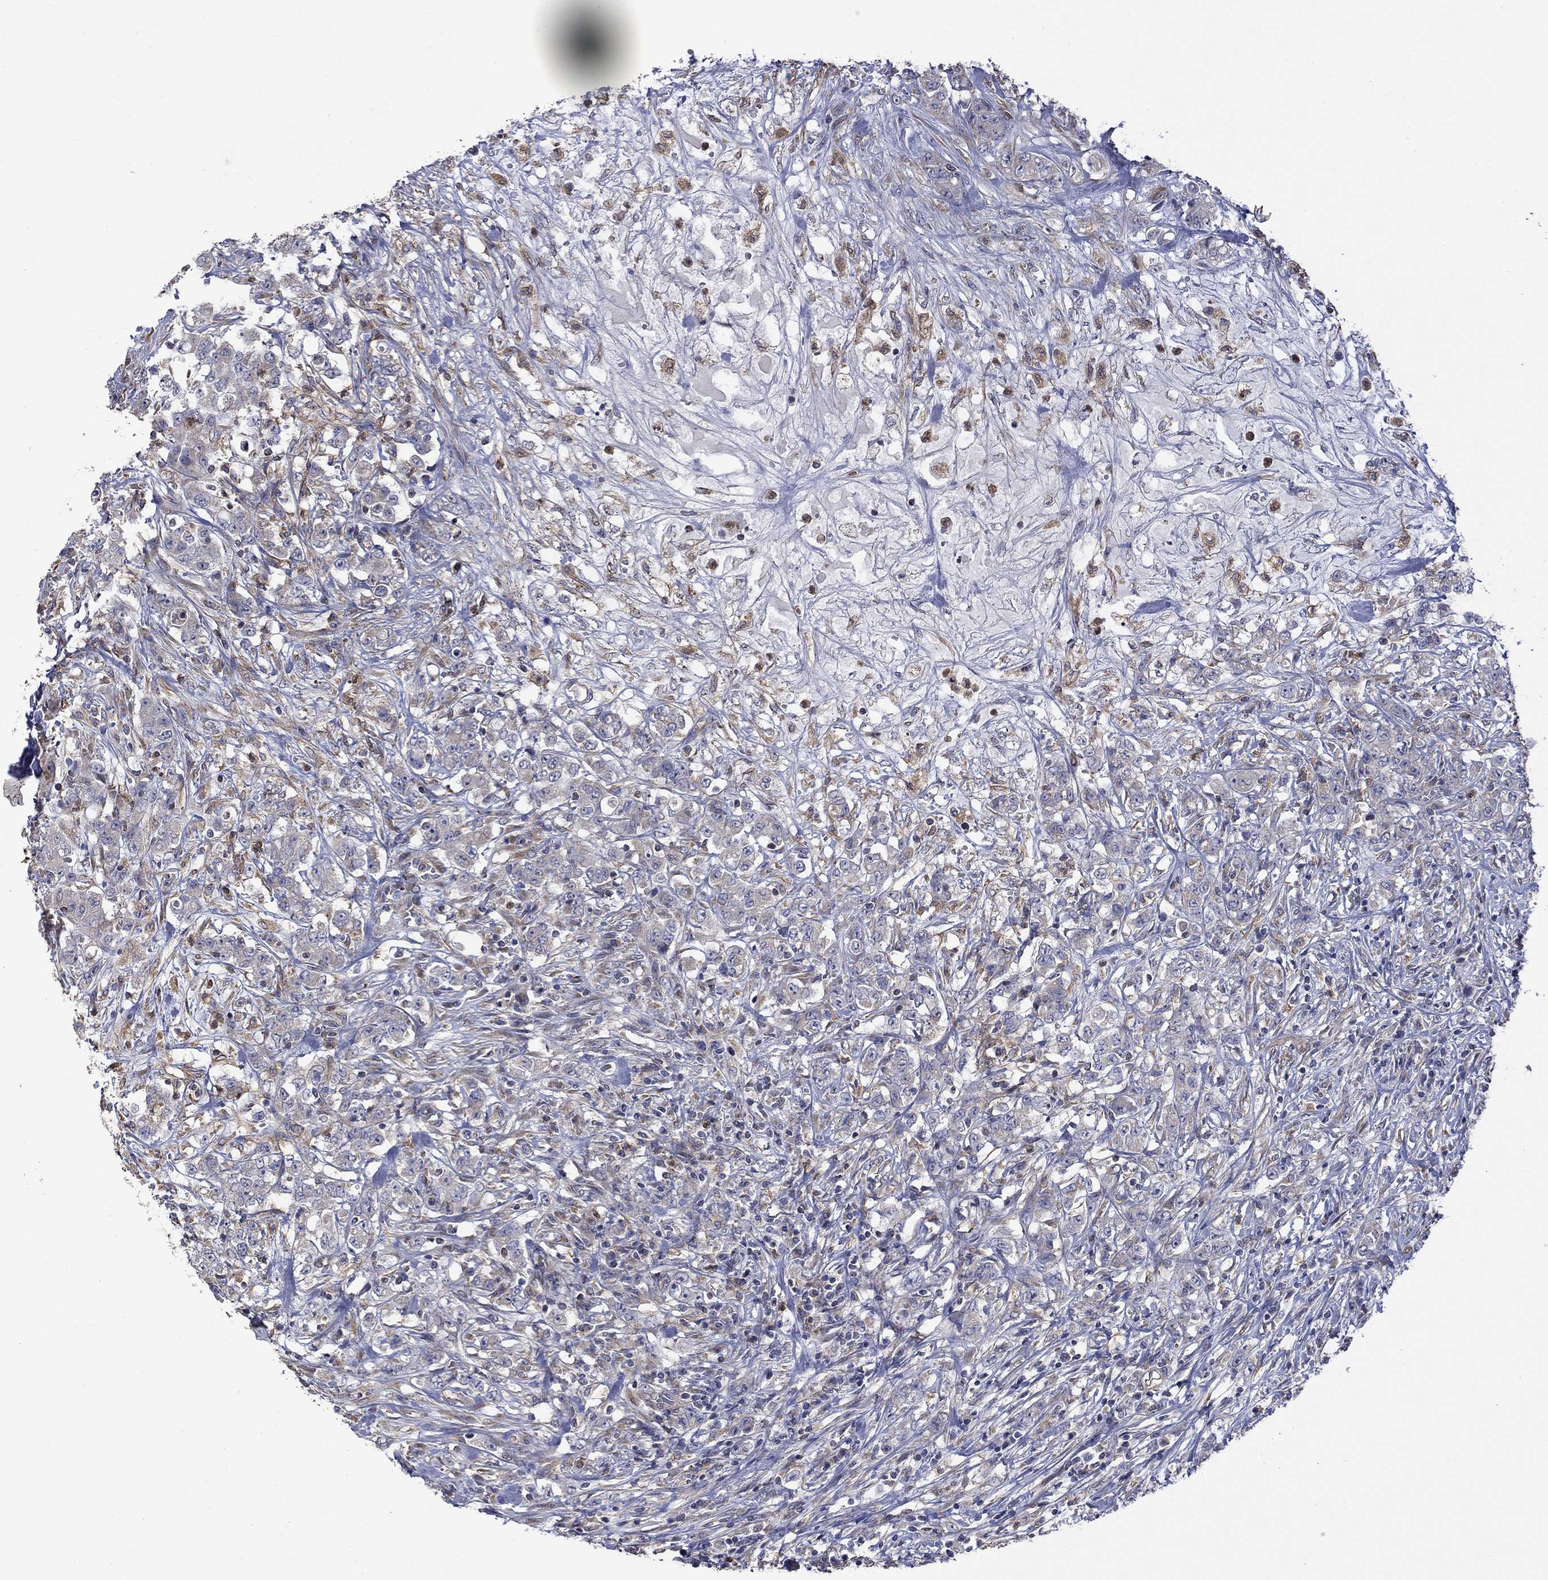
{"staining": {"intensity": "negative", "quantity": "none", "location": "none"}, "tissue": "colorectal cancer", "cell_type": "Tumor cells", "image_type": "cancer", "snomed": [{"axis": "morphology", "description": "Adenocarcinoma, NOS"}, {"axis": "topography", "description": "Colon"}], "caption": "Tumor cells are negative for protein expression in human colorectal adenocarcinoma.", "gene": "CAMKK2", "patient": {"sex": "female", "age": 48}}